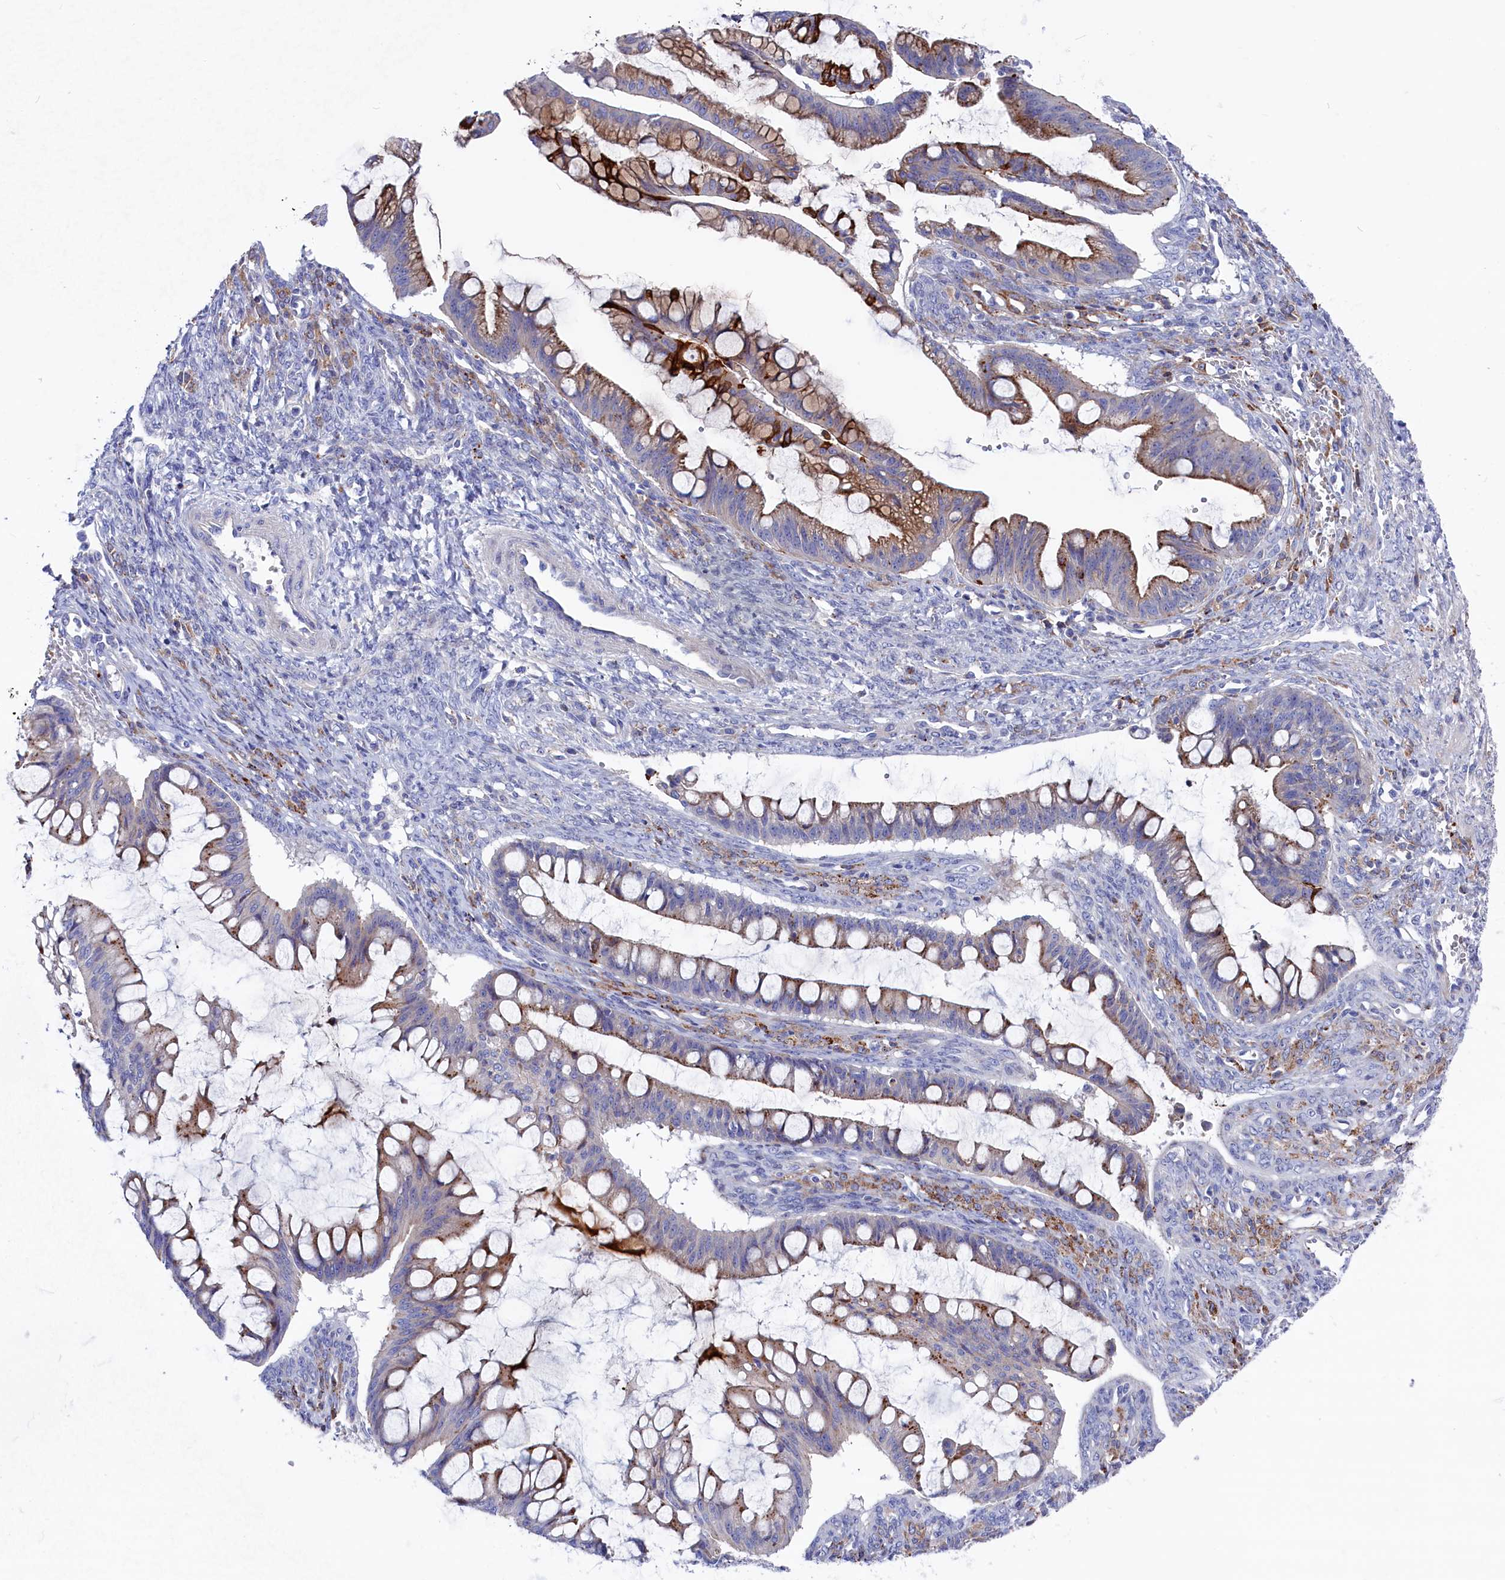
{"staining": {"intensity": "moderate", "quantity": "<25%", "location": "cytoplasmic/membranous"}, "tissue": "ovarian cancer", "cell_type": "Tumor cells", "image_type": "cancer", "snomed": [{"axis": "morphology", "description": "Cystadenocarcinoma, mucinous, NOS"}, {"axis": "topography", "description": "Ovary"}], "caption": "Immunohistochemistry of human ovarian mucinous cystadenocarcinoma demonstrates low levels of moderate cytoplasmic/membranous positivity in approximately <25% of tumor cells.", "gene": "NUDT7", "patient": {"sex": "female", "age": 73}}